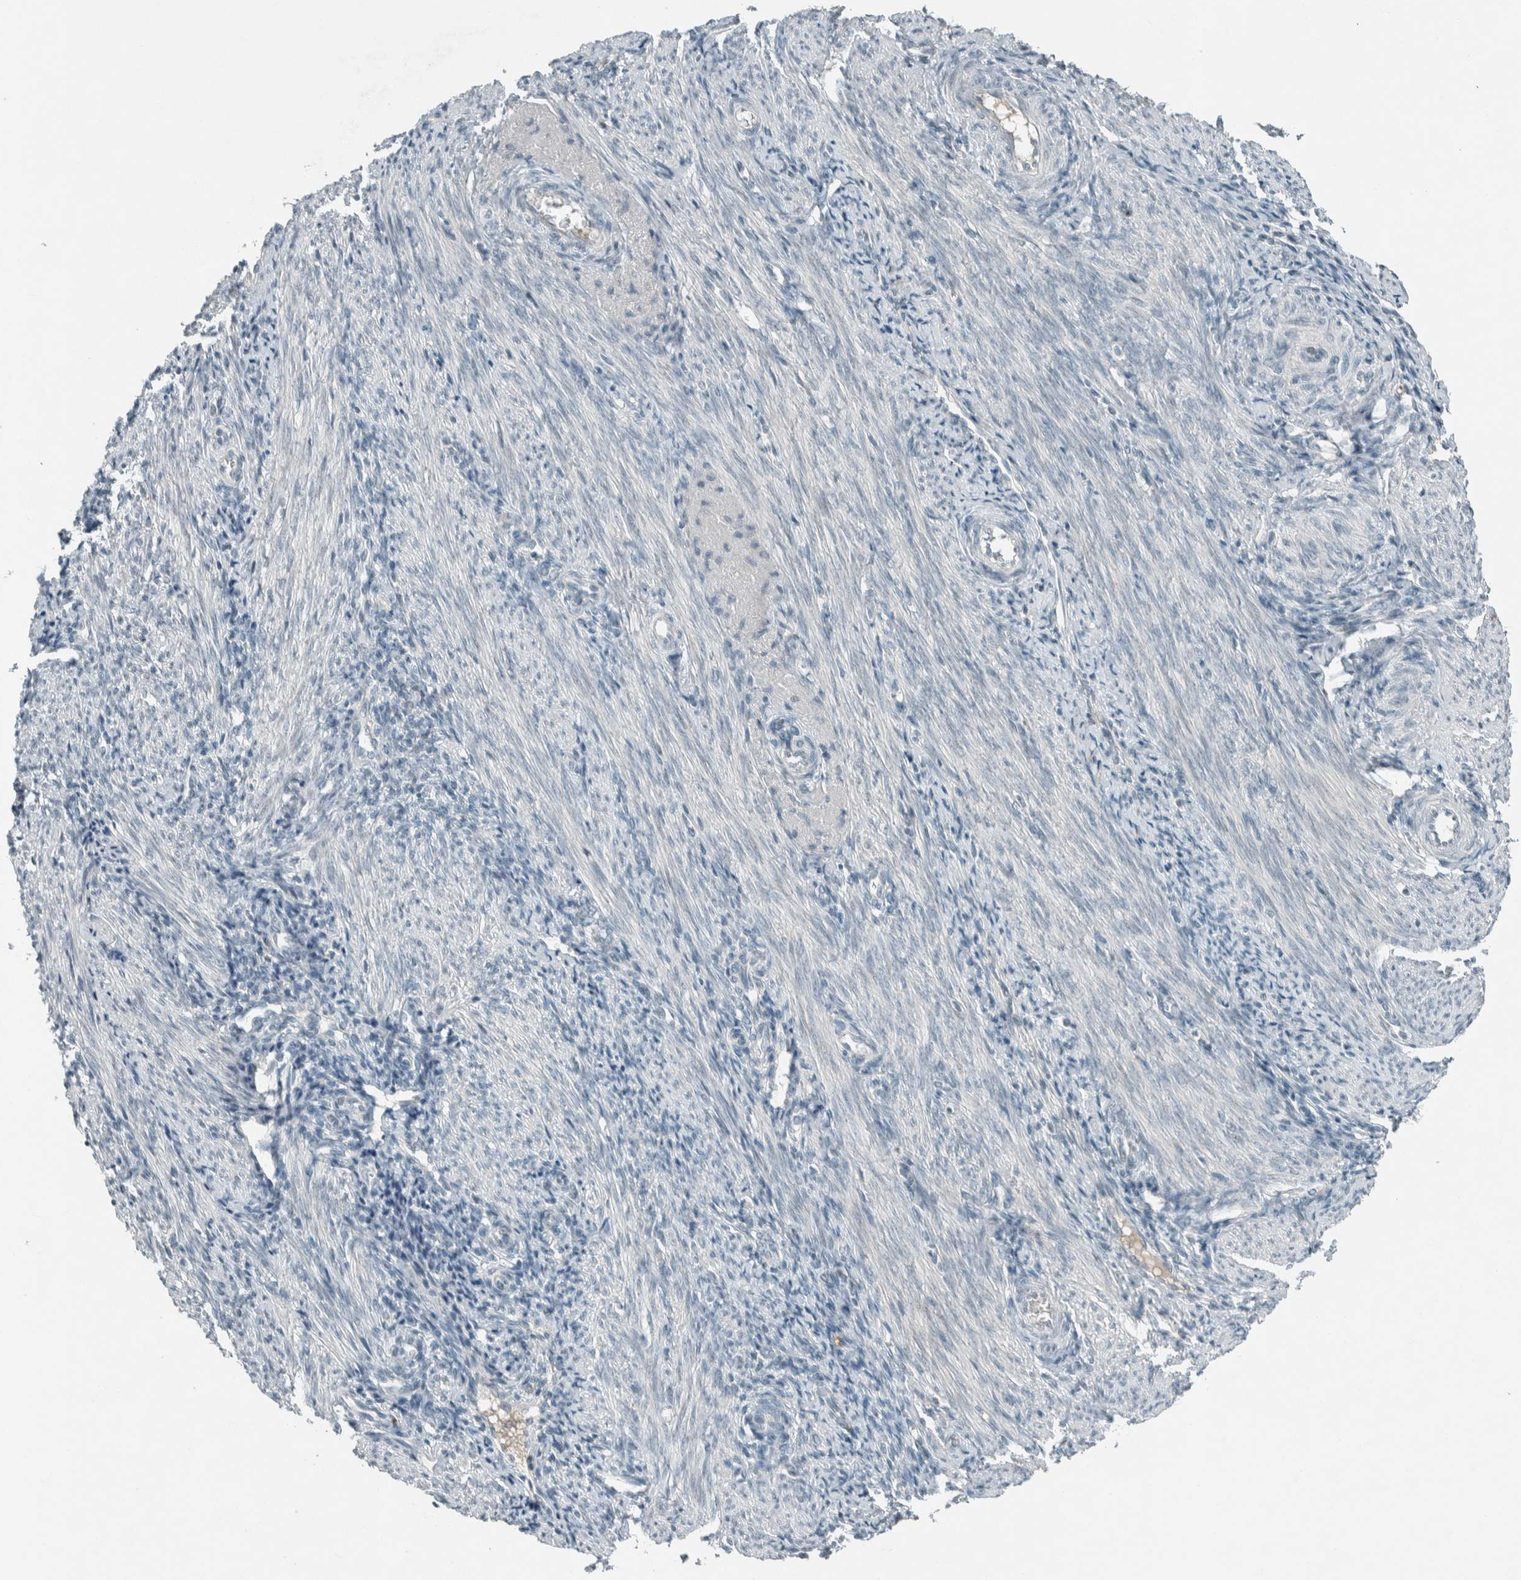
{"staining": {"intensity": "negative", "quantity": "none", "location": "none"}, "tissue": "endometrium", "cell_type": "Cells in endometrial stroma", "image_type": "normal", "snomed": [{"axis": "morphology", "description": "Normal tissue, NOS"}, {"axis": "topography", "description": "Uterus"}, {"axis": "topography", "description": "Endometrium"}], "caption": "This histopathology image is of benign endometrium stained with IHC to label a protein in brown with the nuclei are counter-stained blue. There is no expression in cells in endometrial stroma. The staining was performed using DAB (3,3'-diaminobenzidine) to visualize the protein expression in brown, while the nuclei were stained in blue with hematoxylin (Magnification: 20x).", "gene": "CERCAM", "patient": {"sex": "female", "age": 33}}